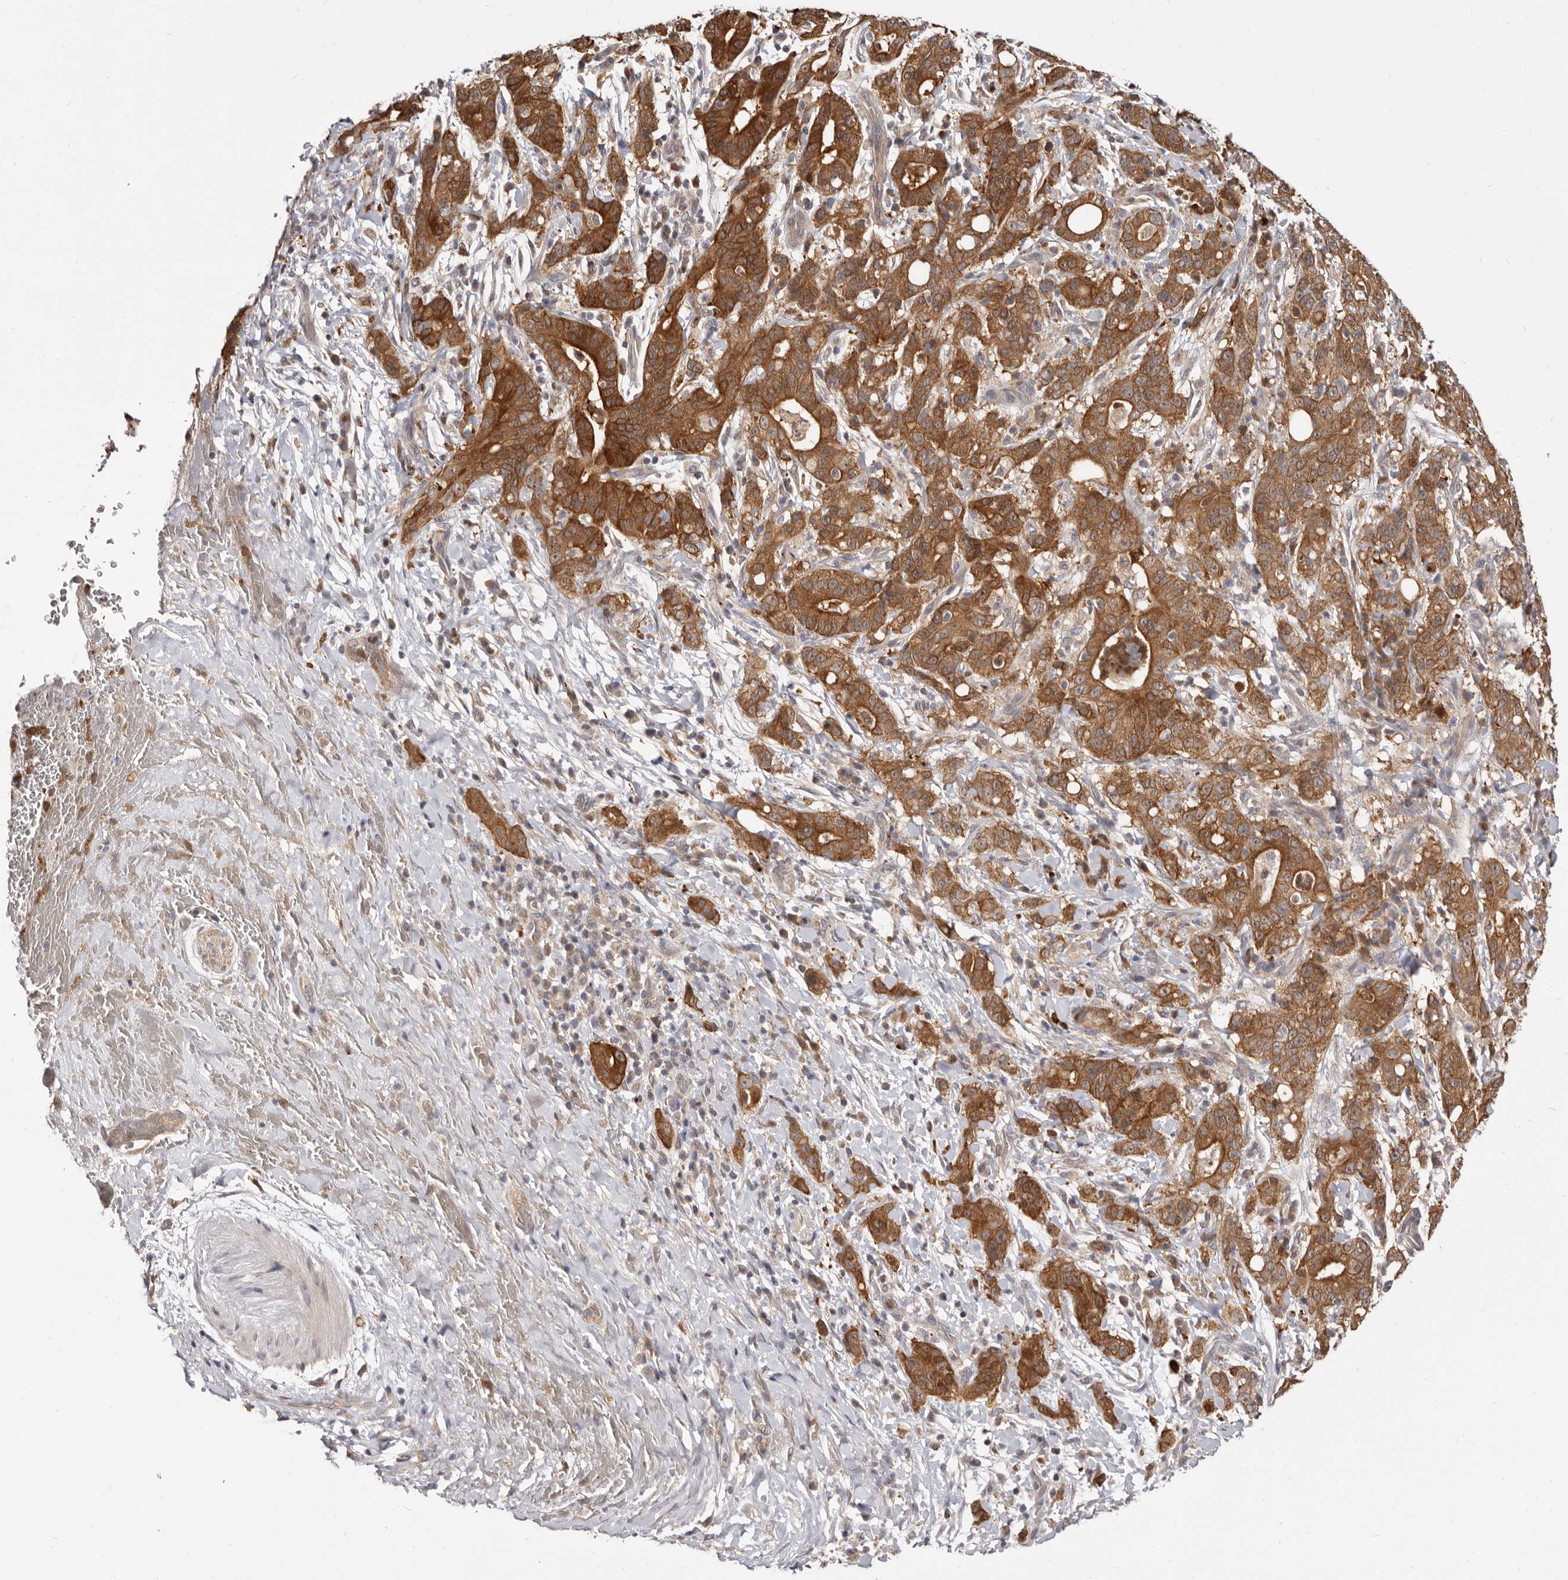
{"staining": {"intensity": "strong", "quantity": ">75%", "location": "cytoplasmic/membranous"}, "tissue": "liver cancer", "cell_type": "Tumor cells", "image_type": "cancer", "snomed": [{"axis": "morphology", "description": "Cholangiocarcinoma"}, {"axis": "topography", "description": "Liver"}], "caption": "The immunohistochemical stain labels strong cytoplasmic/membranous expression in tumor cells of cholangiocarcinoma (liver) tissue.", "gene": "TC2N", "patient": {"sex": "female", "age": 38}}